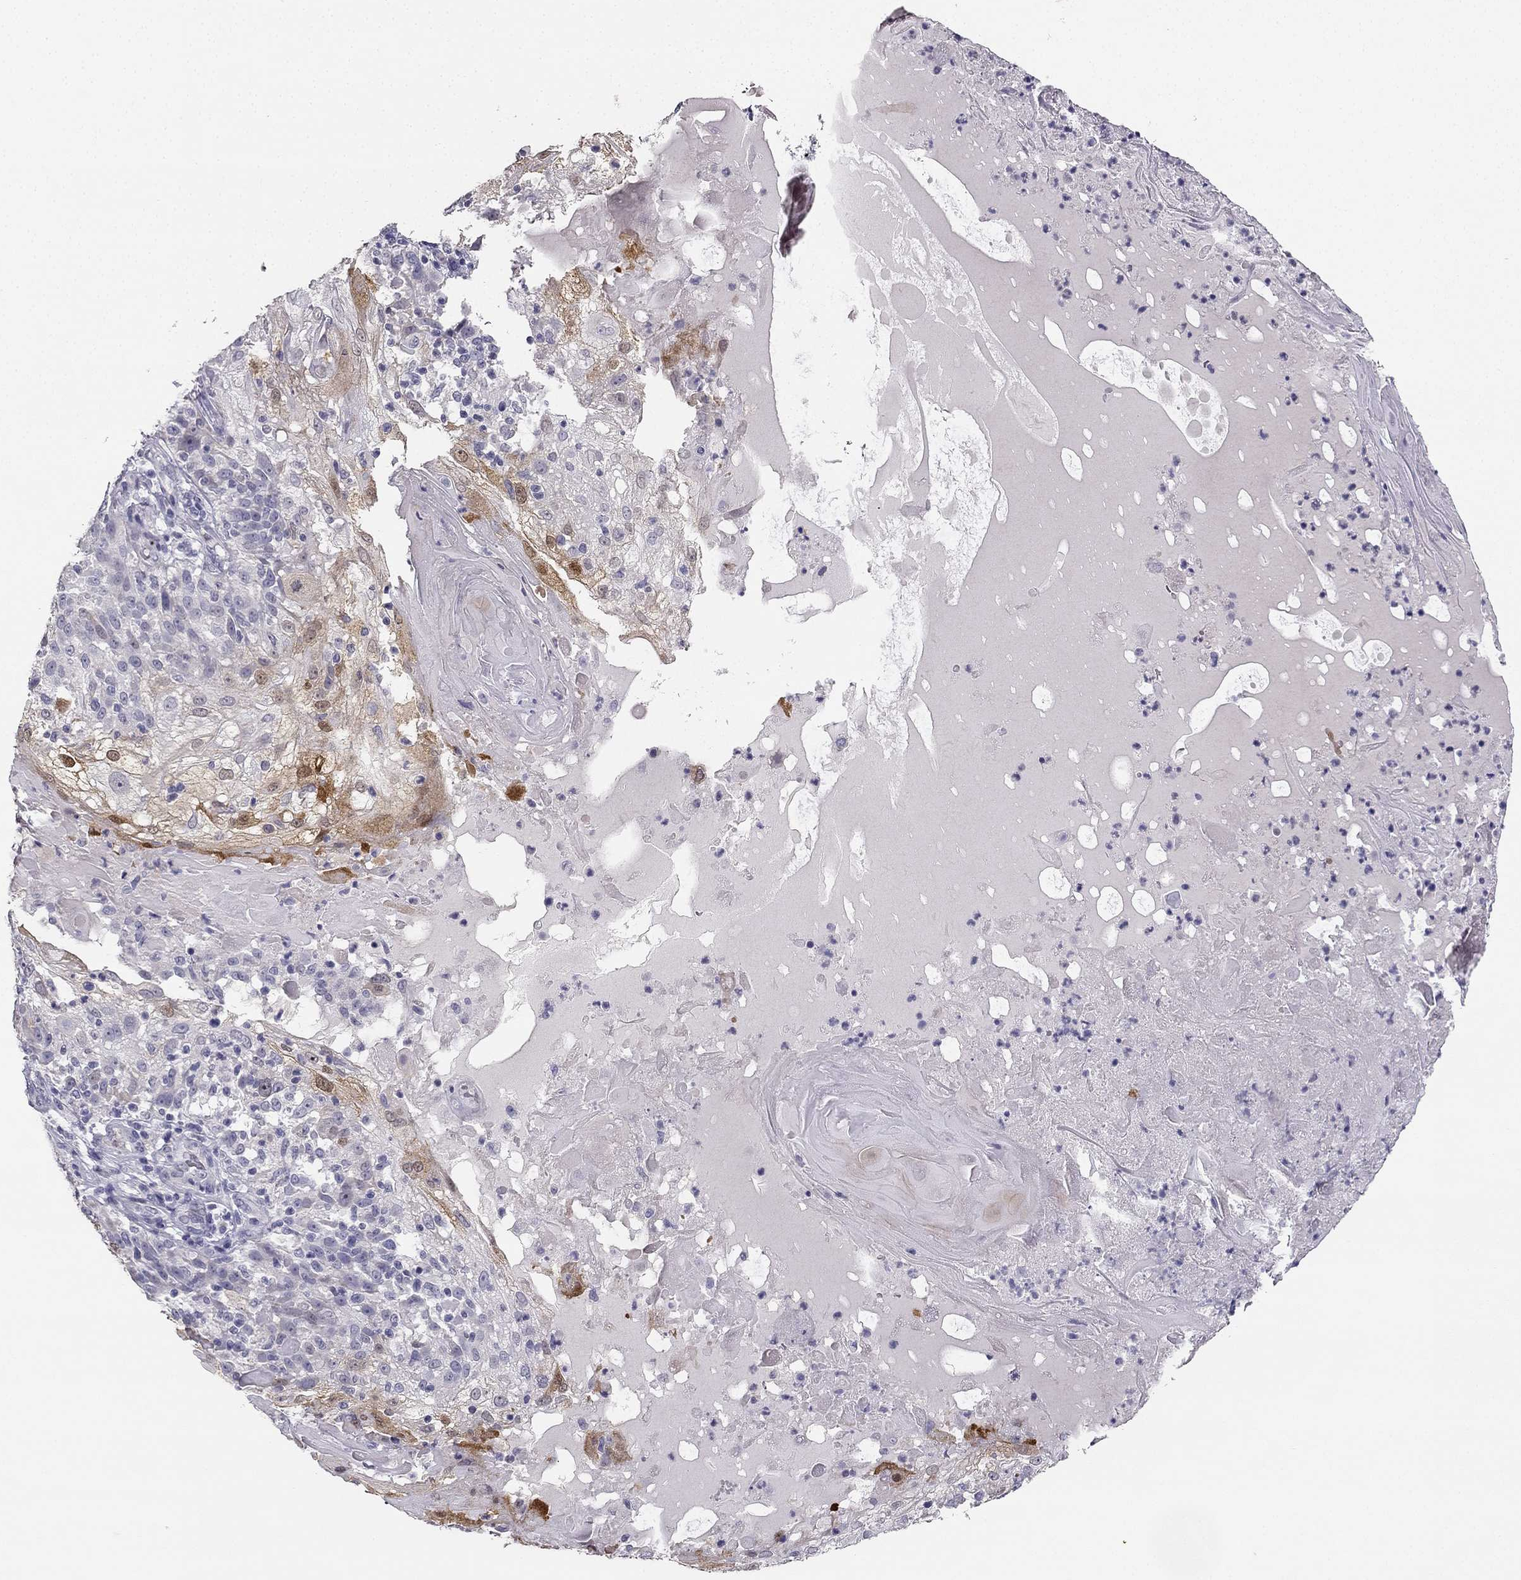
{"staining": {"intensity": "negative", "quantity": "none", "location": "none"}, "tissue": "skin cancer", "cell_type": "Tumor cells", "image_type": "cancer", "snomed": [{"axis": "morphology", "description": "Normal tissue, NOS"}, {"axis": "morphology", "description": "Squamous cell carcinoma, NOS"}, {"axis": "topography", "description": "Skin"}], "caption": "The histopathology image reveals no staining of tumor cells in skin squamous cell carcinoma.", "gene": "CALB2", "patient": {"sex": "female", "age": 83}}